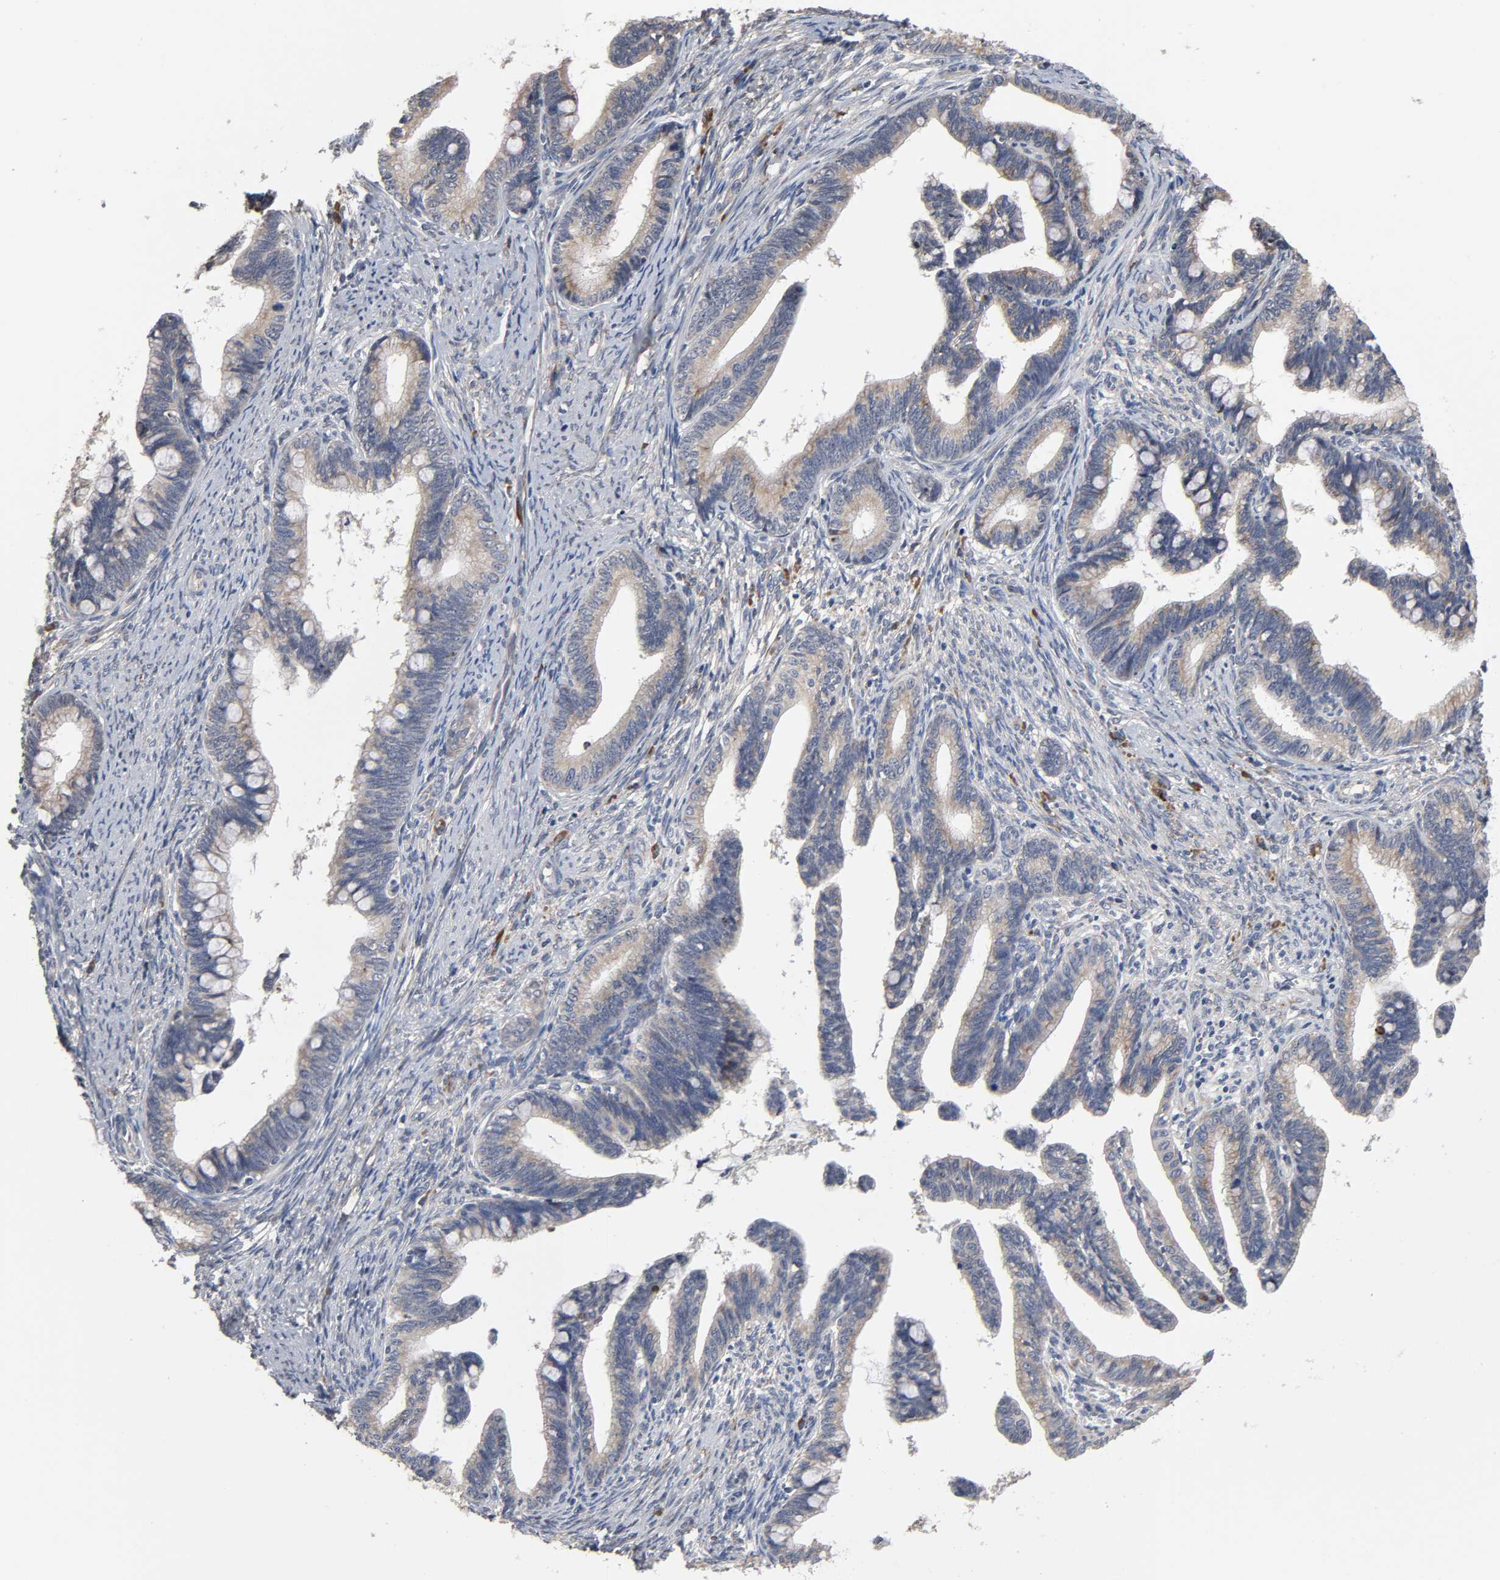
{"staining": {"intensity": "weak", "quantity": "25%-75%", "location": "cytoplasmic/membranous"}, "tissue": "cervical cancer", "cell_type": "Tumor cells", "image_type": "cancer", "snomed": [{"axis": "morphology", "description": "Adenocarcinoma, NOS"}, {"axis": "topography", "description": "Cervix"}], "caption": "Immunohistochemical staining of adenocarcinoma (cervical) displays low levels of weak cytoplasmic/membranous protein expression in approximately 25%-75% of tumor cells.", "gene": "HDLBP", "patient": {"sex": "female", "age": 36}}